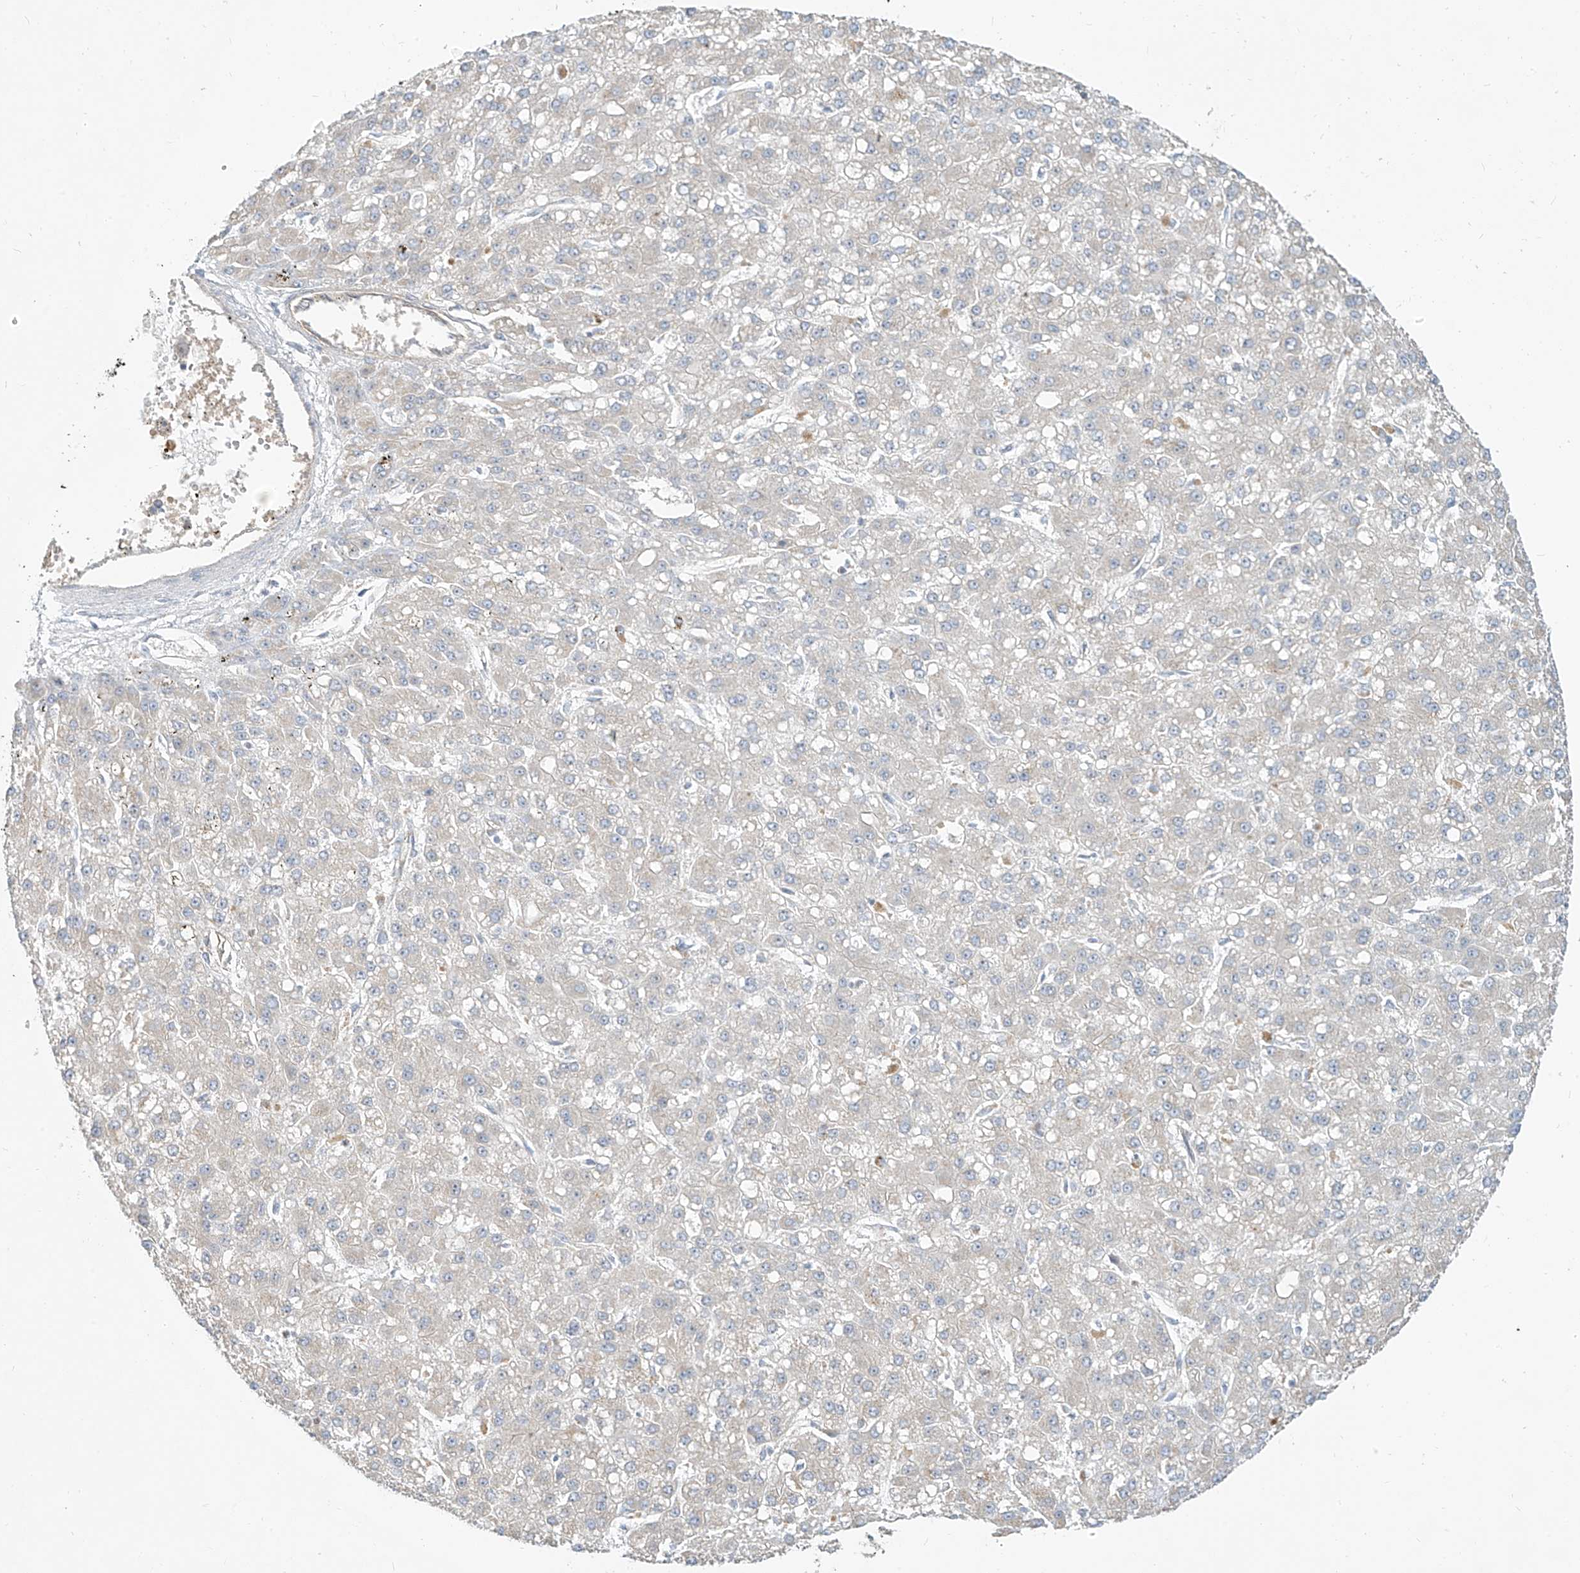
{"staining": {"intensity": "negative", "quantity": "none", "location": "none"}, "tissue": "liver cancer", "cell_type": "Tumor cells", "image_type": "cancer", "snomed": [{"axis": "morphology", "description": "Carcinoma, Hepatocellular, NOS"}, {"axis": "topography", "description": "Liver"}], "caption": "Tumor cells show no significant staining in hepatocellular carcinoma (liver).", "gene": "C2orf42", "patient": {"sex": "male", "age": 67}}